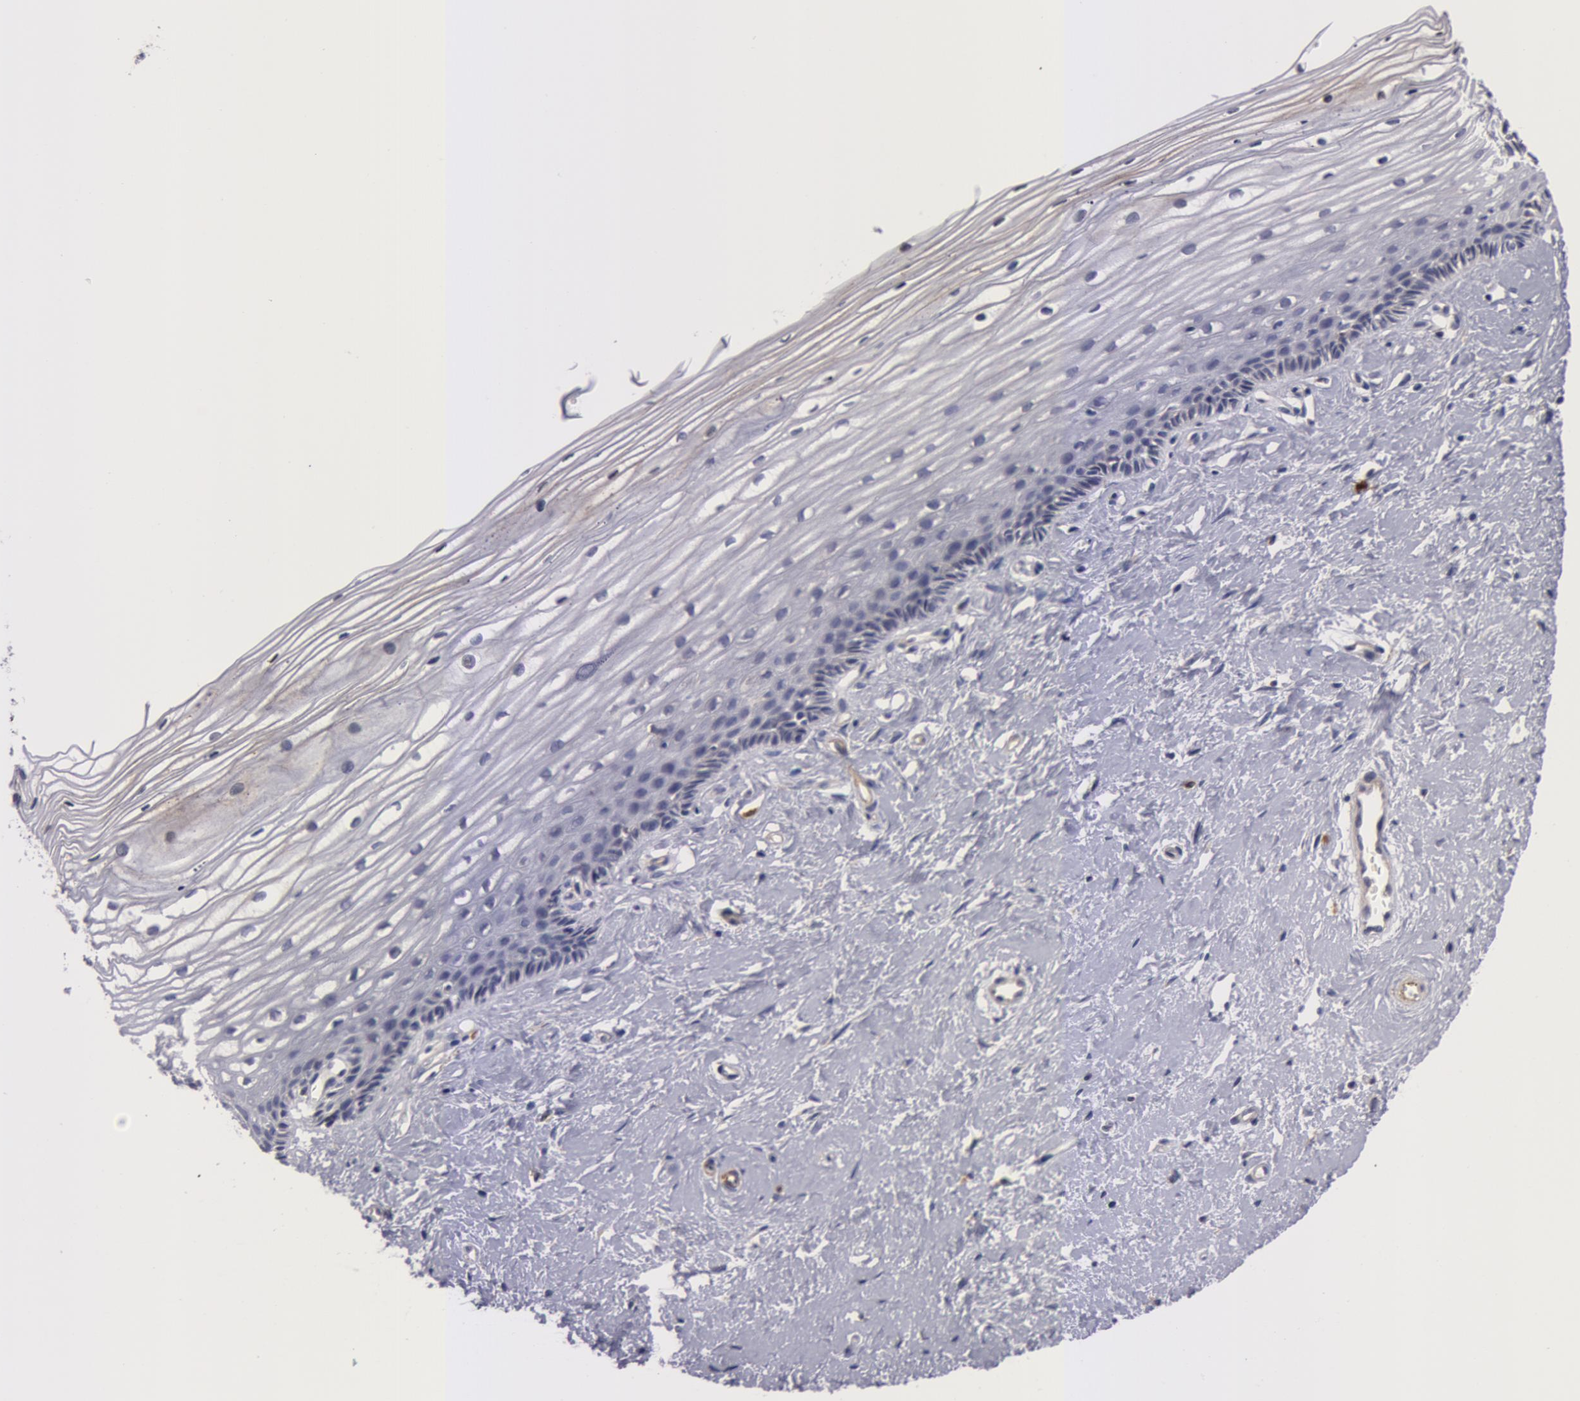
{"staining": {"intensity": "weak", "quantity": "25%-75%", "location": "cytoplasmic/membranous"}, "tissue": "cervix", "cell_type": "Glandular cells", "image_type": "normal", "snomed": [{"axis": "morphology", "description": "Normal tissue, NOS"}, {"axis": "topography", "description": "Cervix"}], "caption": "Protein staining exhibits weak cytoplasmic/membranous positivity in approximately 25%-75% of glandular cells in normal cervix. (DAB IHC with brightfield microscopy, high magnification).", "gene": "IL23A", "patient": {"sex": "female", "age": 40}}